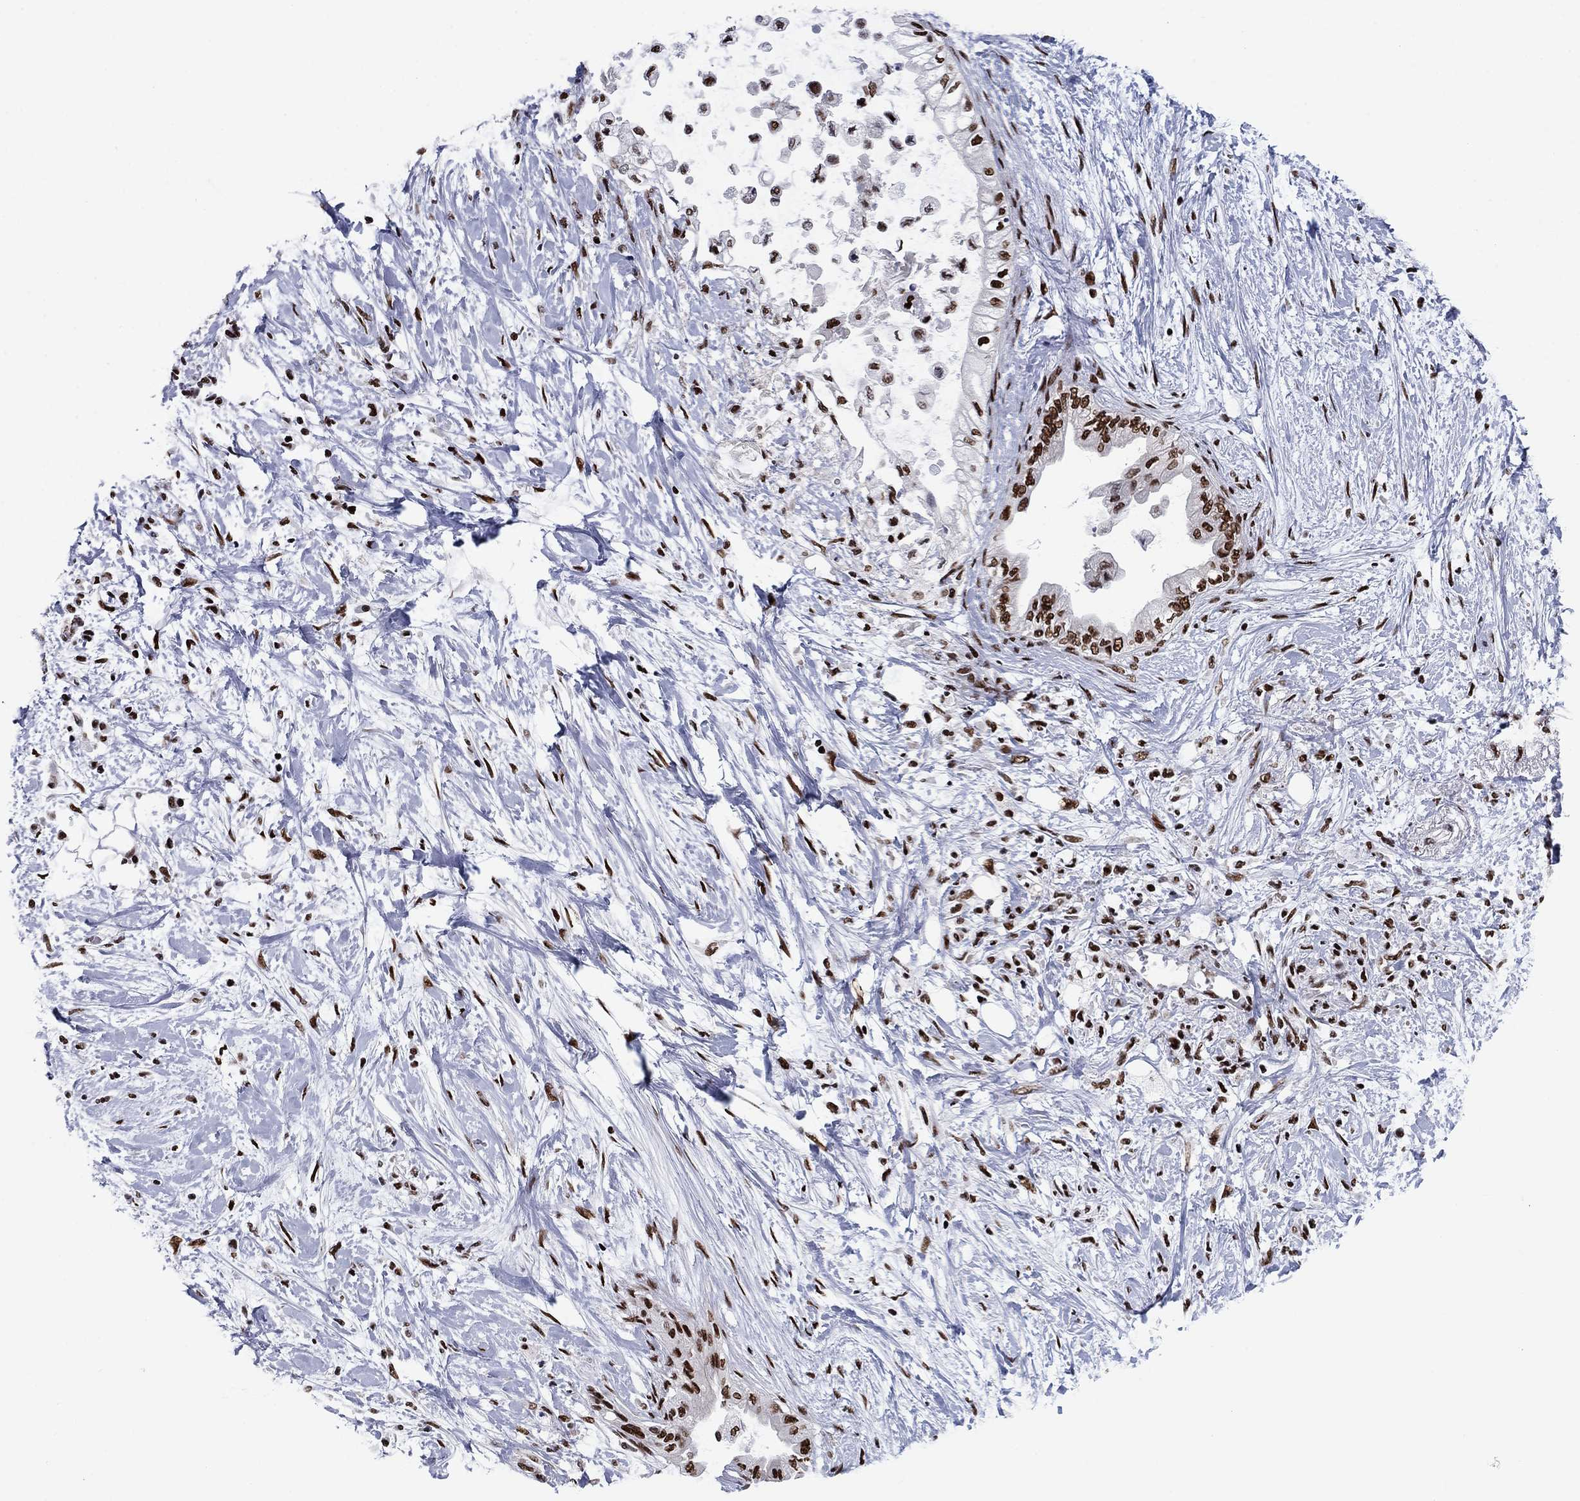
{"staining": {"intensity": "strong", "quantity": ">75%", "location": "nuclear"}, "tissue": "pancreatic cancer", "cell_type": "Tumor cells", "image_type": "cancer", "snomed": [{"axis": "morphology", "description": "Normal tissue, NOS"}, {"axis": "morphology", "description": "Adenocarcinoma, NOS"}, {"axis": "topography", "description": "Pancreas"}, {"axis": "topography", "description": "Duodenum"}], "caption": "Tumor cells show strong nuclear positivity in about >75% of cells in pancreatic cancer.", "gene": "RPRD1B", "patient": {"sex": "female", "age": 60}}